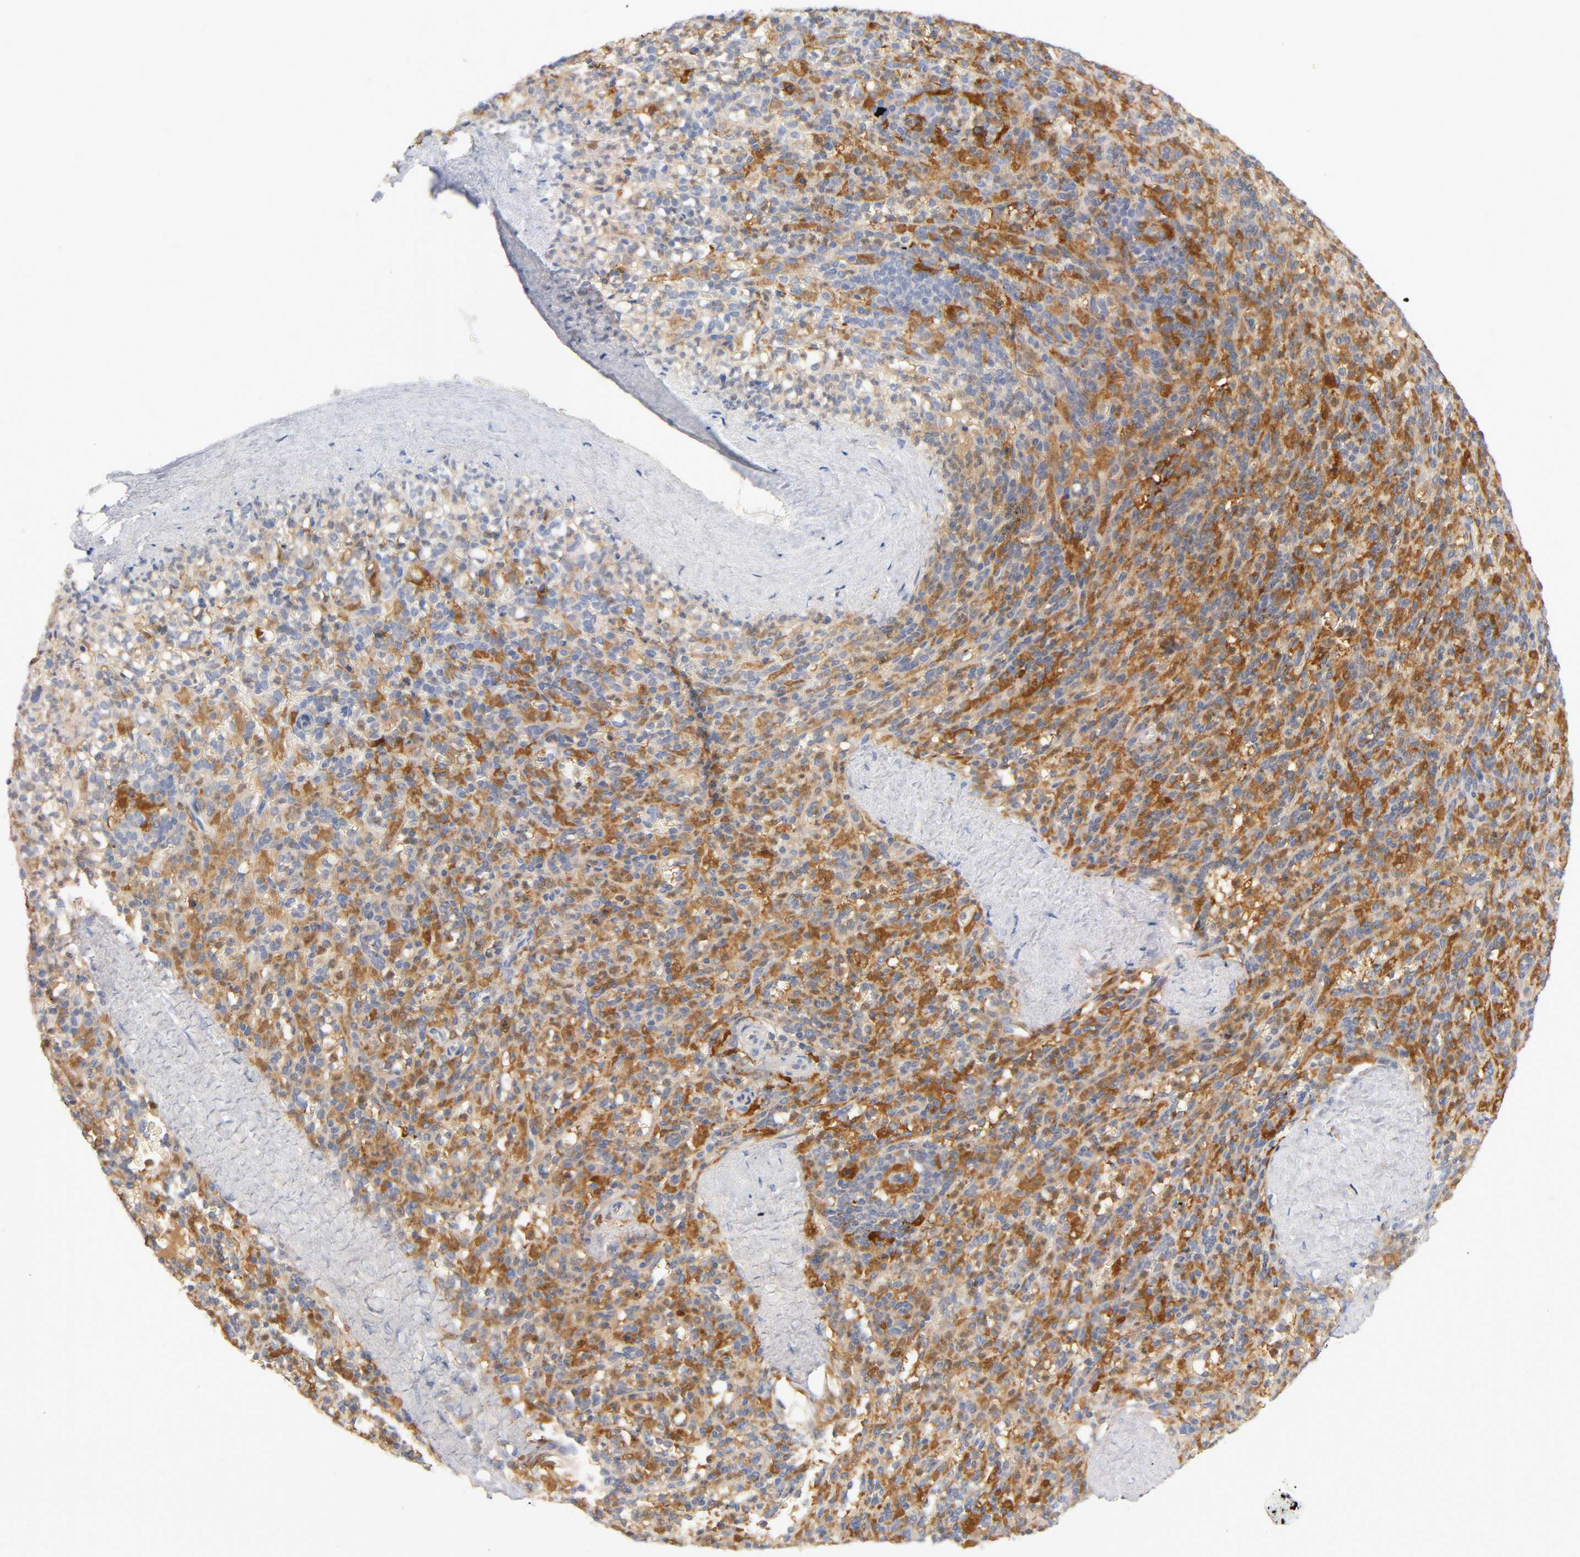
{"staining": {"intensity": "moderate", "quantity": ">75%", "location": "cytoplasmic/membranous"}, "tissue": "spleen", "cell_type": "Cells in red pulp", "image_type": "normal", "snomed": [{"axis": "morphology", "description": "Normal tissue, NOS"}, {"axis": "topography", "description": "Spleen"}], "caption": "Immunohistochemical staining of benign spleen reveals moderate cytoplasmic/membranous protein expression in about >75% of cells in red pulp.", "gene": "IL18", "patient": {"sex": "male", "age": 36}}